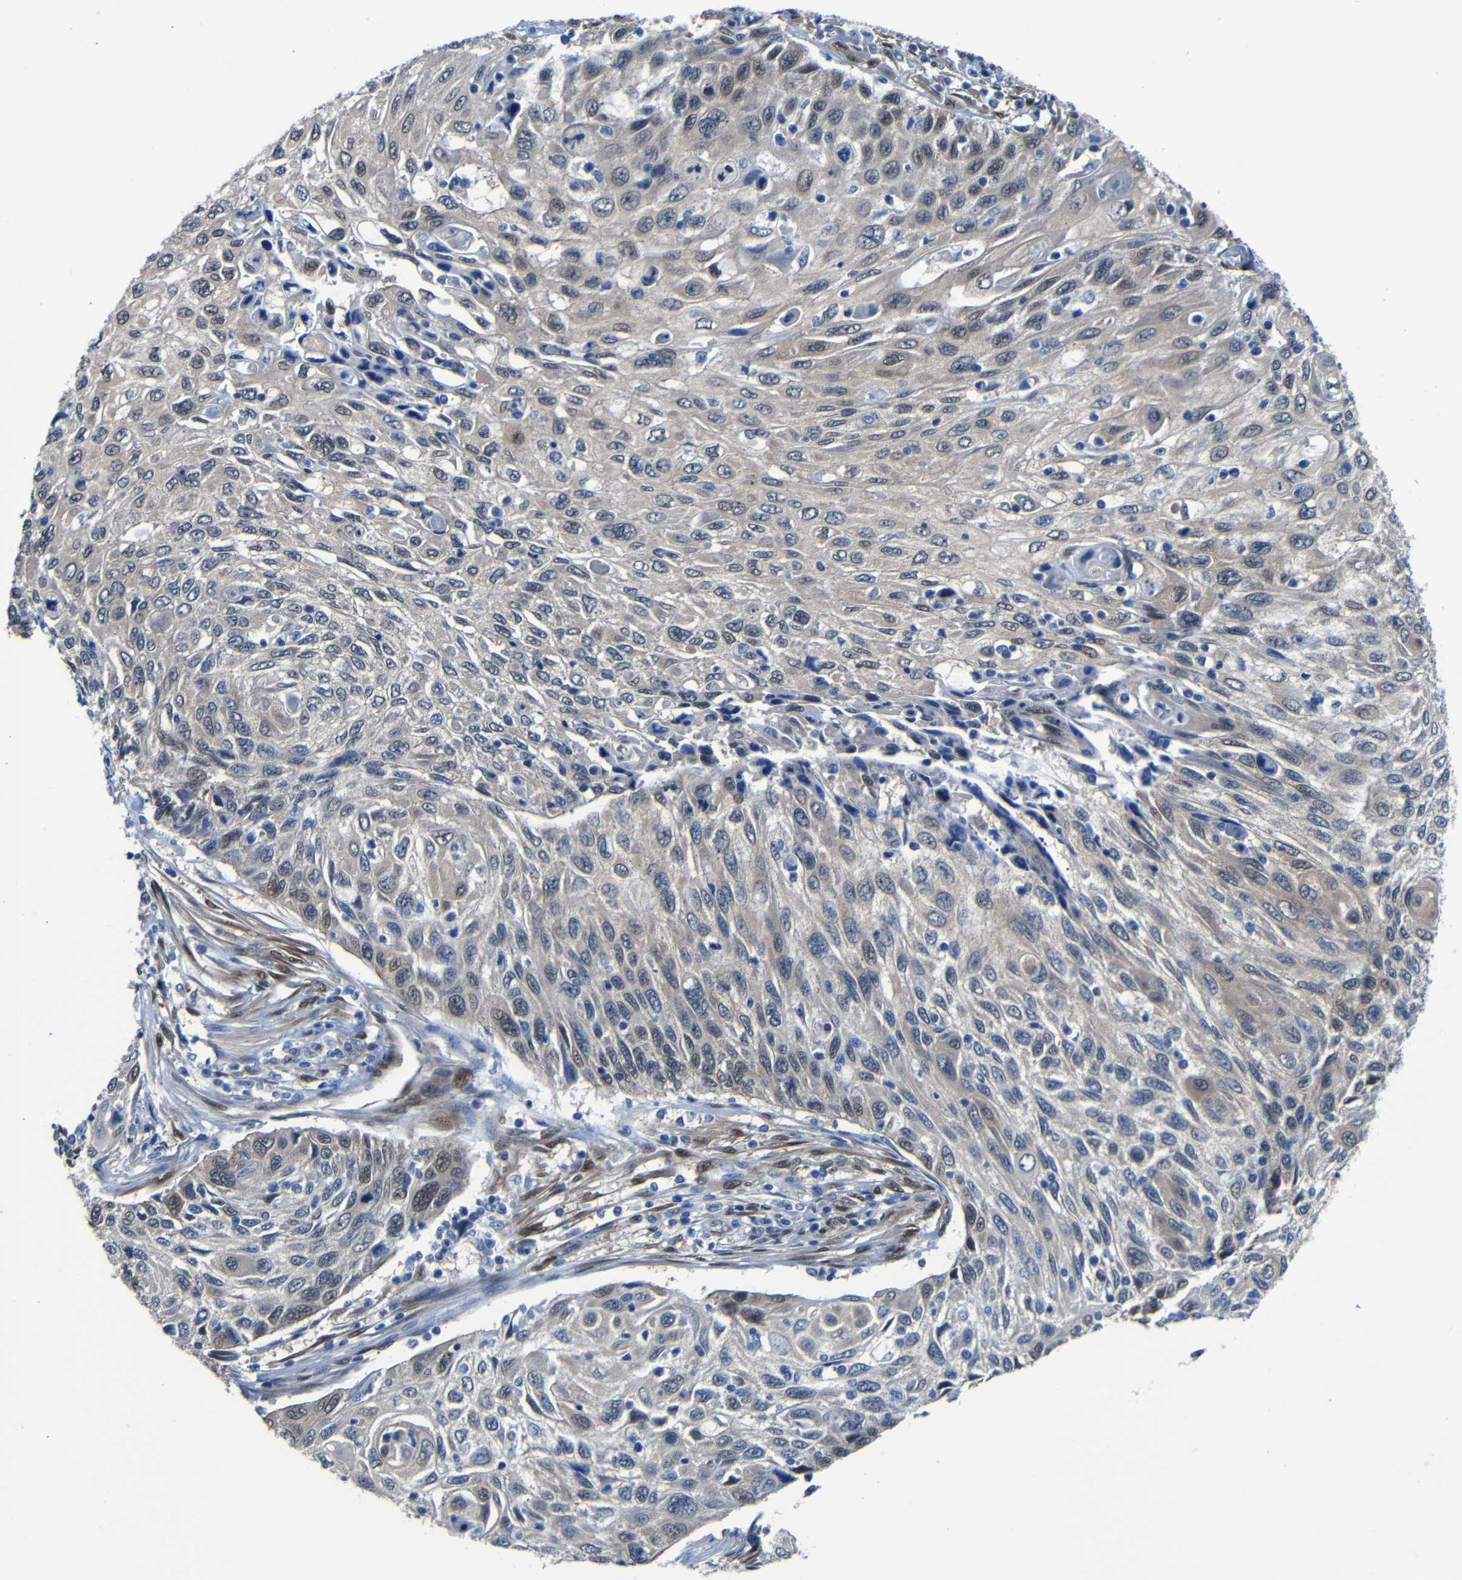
{"staining": {"intensity": "negative", "quantity": "none", "location": "none"}, "tissue": "cervical cancer", "cell_type": "Tumor cells", "image_type": "cancer", "snomed": [{"axis": "morphology", "description": "Squamous cell carcinoma, NOS"}, {"axis": "topography", "description": "Cervix"}], "caption": "Tumor cells are negative for brown protein staining in cervical squamous cell carcinoma.", "gene": "YAP1", "patient": {"sex": "female", "age": 70}}